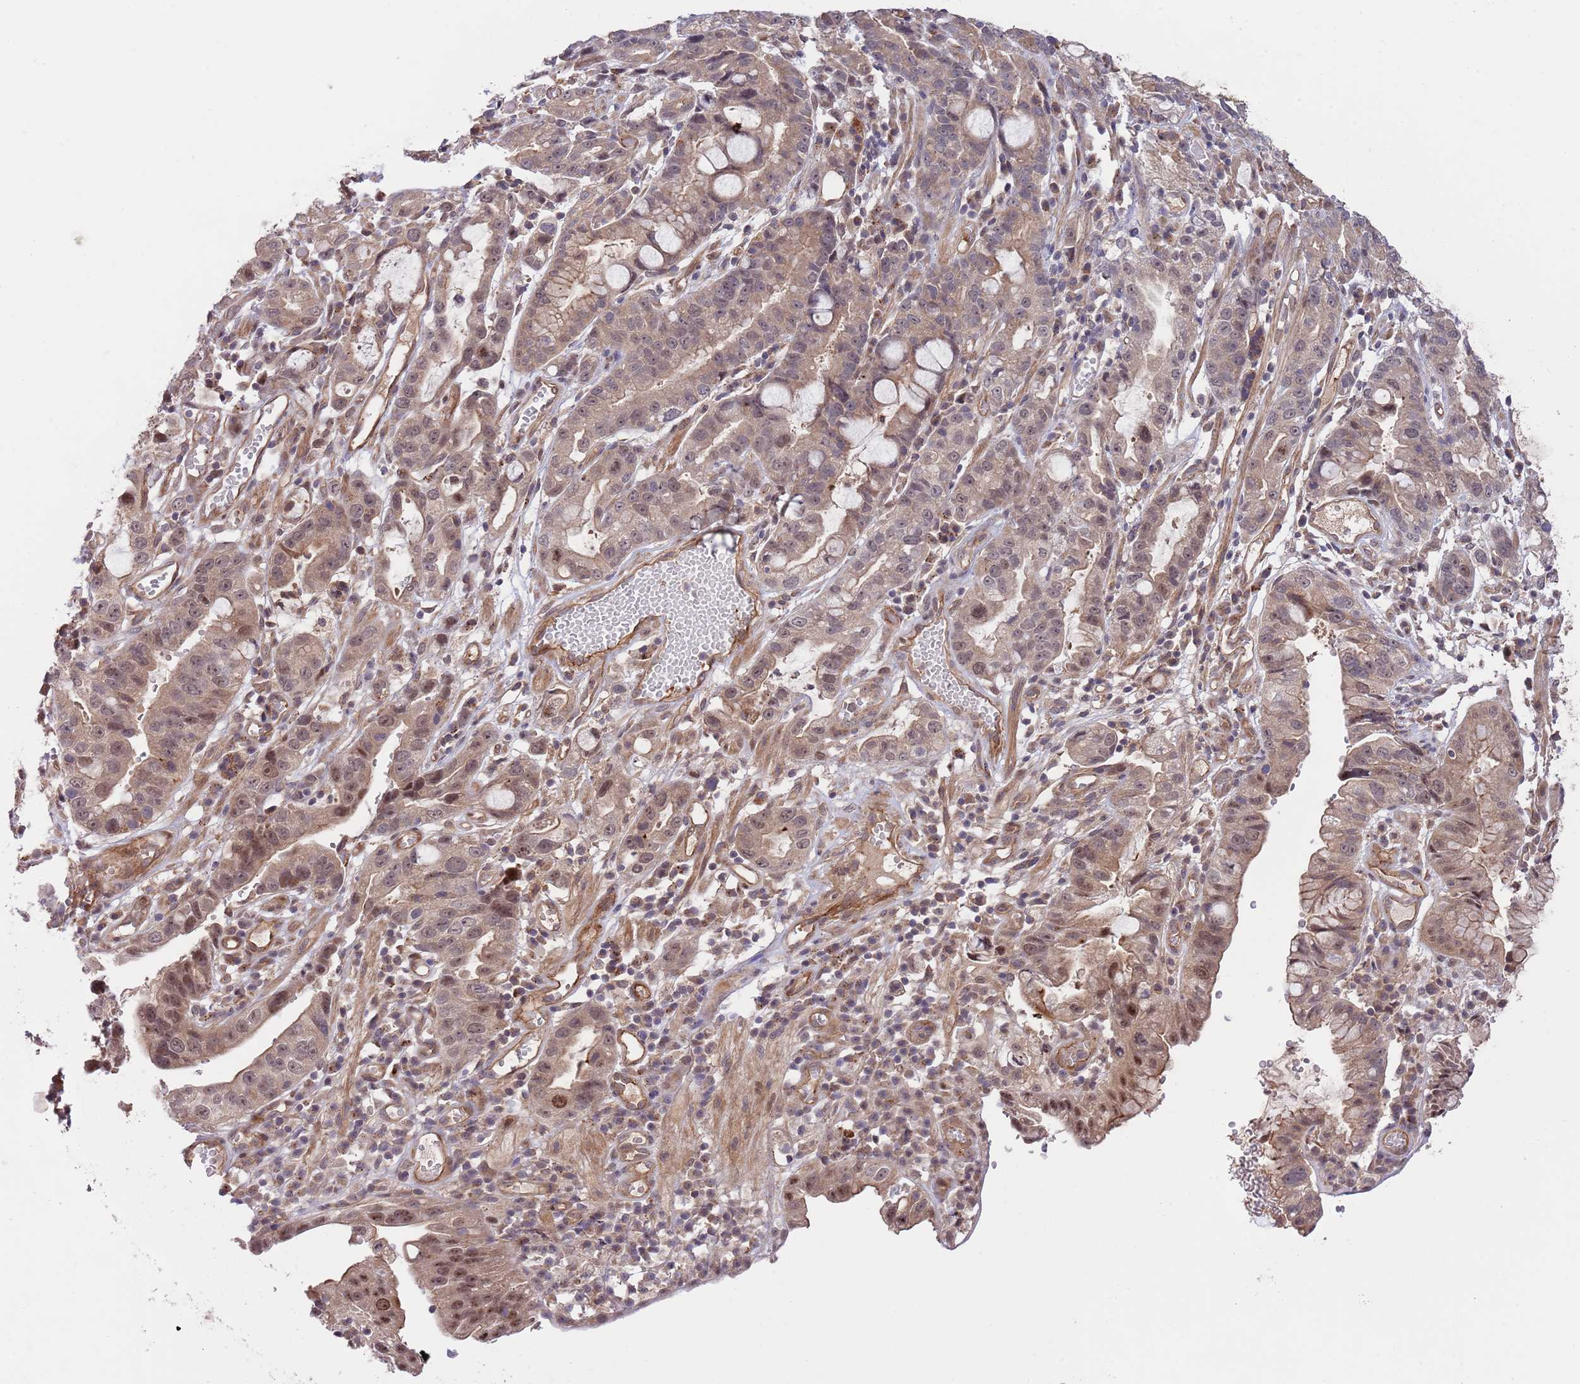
{"staining": {"intensity": "moderate", "quantity": "25%-75%", "location": "cytoplasmic/membranous,nuclear"}, "tissue": "stomach cancer", "cell_type": "Tumor cells", "image_type": "cancer", "snomed": [{"axis": "morphology", "description": "Adenocarcinoma, NOS"}, {"axis": "topography", "description": "Stomach"}], "caption": "Immunohistochemical staining of stomach adenocarcinoma demonstrates moderate cytoplasmic/membranous and nuclear protein staining in approximately 25%-75% of tumor cells. The staining is performed using DAB (3,3'-diaminobenzidine) brown chromogen to label protein expression. The nuclei are counter-stained blue using hematoxylin.", "gene": "PRR16", "patient": {"sex": "male", "age": 55}}